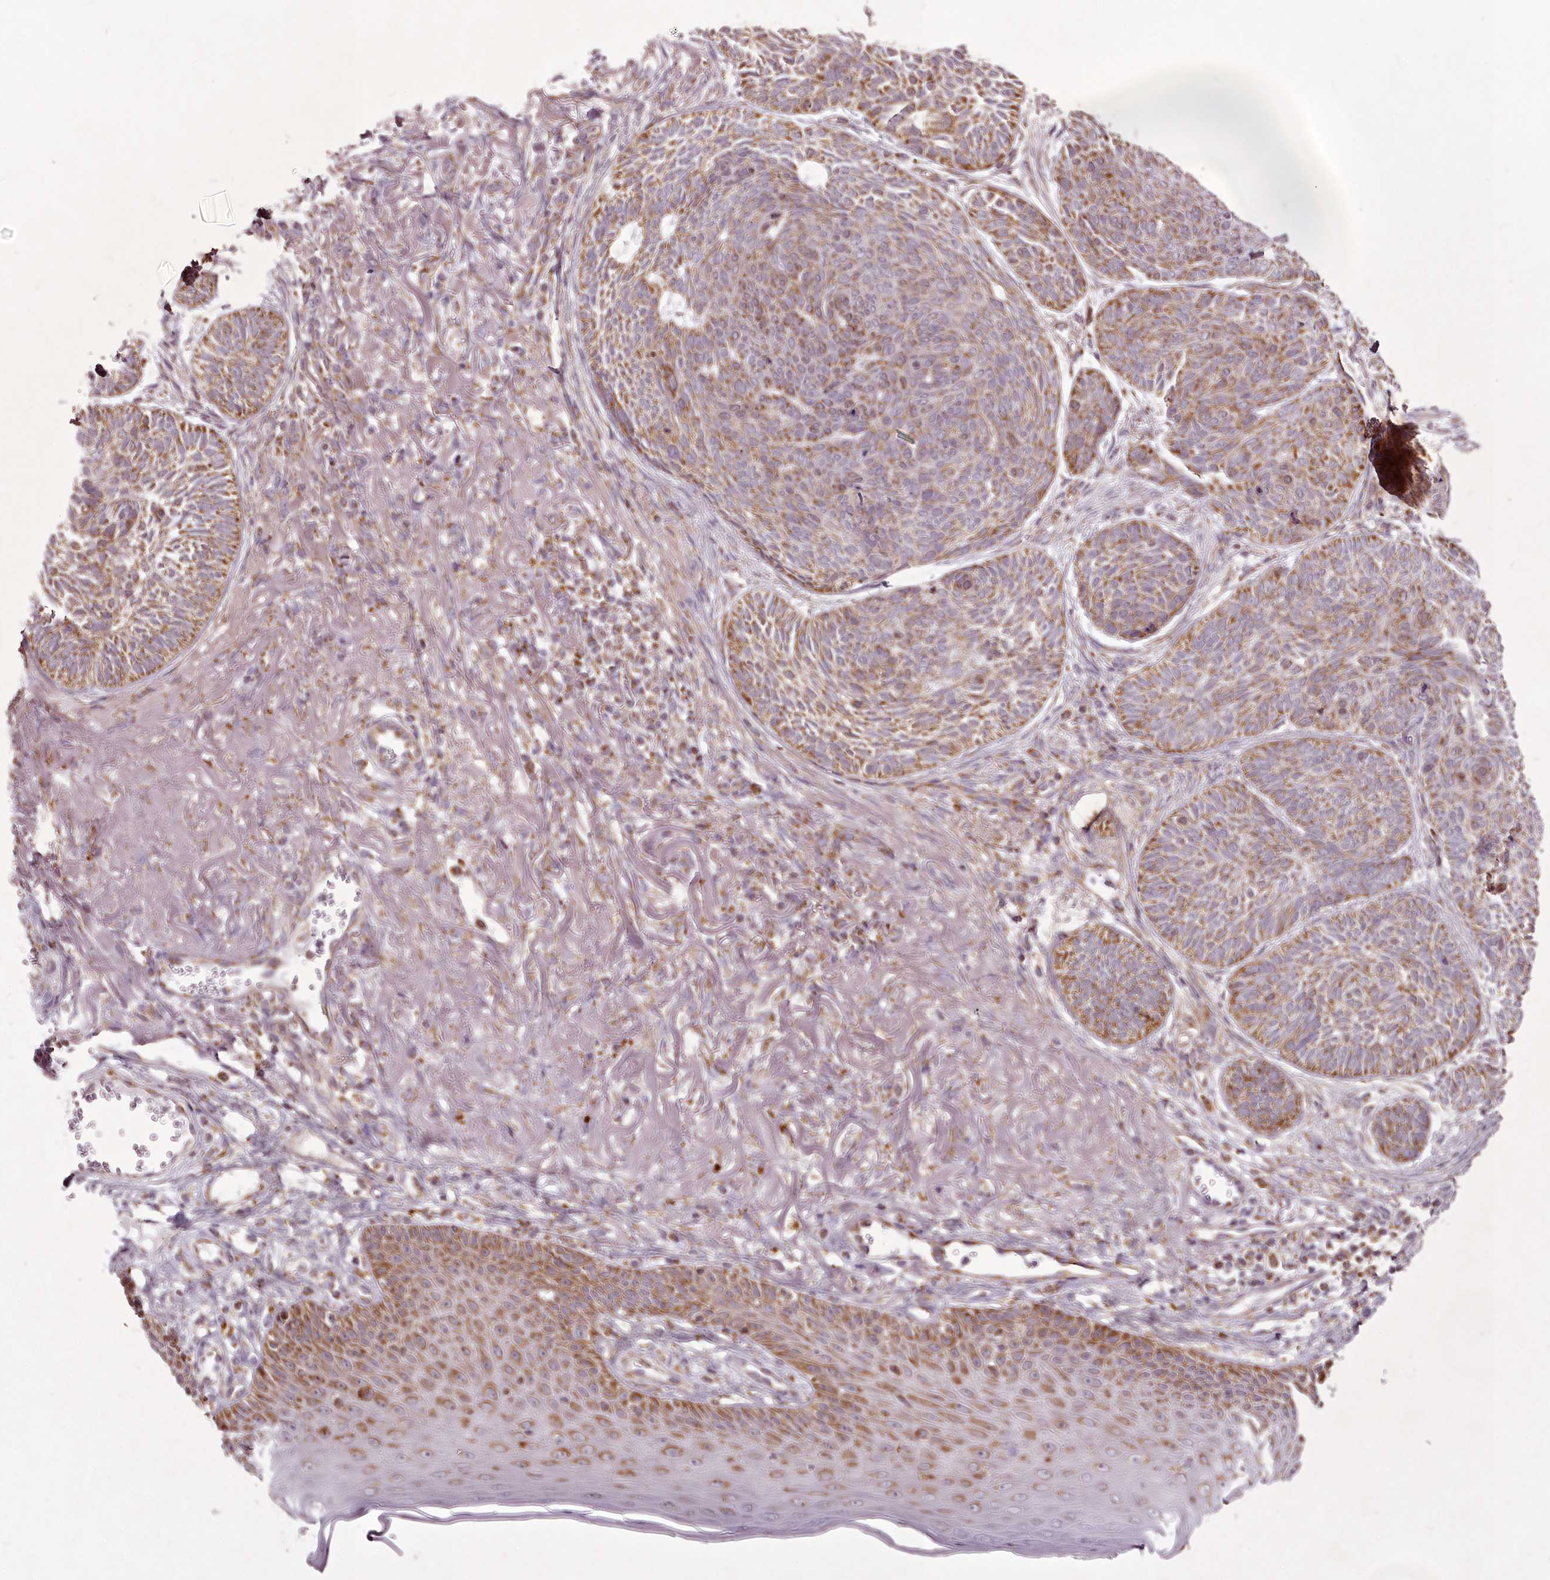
{"staining": {"intensity": "moderate", "quantity": "25%-75%", "location": "cytoplasmic/membranous"}, "tissue": "skin cancer", "cell_type": "Tumor cells", "image_type": "cancer", "snomed": [{"axis": "morphology", "description": "Normal tissue, NOS"}, {"axis": "morphology", "description": "Basal cell carcinoma"}, {"axis": "topography", "description": "Skin"}], "caption": "This micrograph shows immunohistochemistry (IHC) staining of human skin cancer (basal cell carcinoma), with medium moderate cytoplasmic/membranous positivity in about 25%-75% of tumor cells.", "gene": "CHCHD2", "patient": {"sex": "male", "age": 66}}